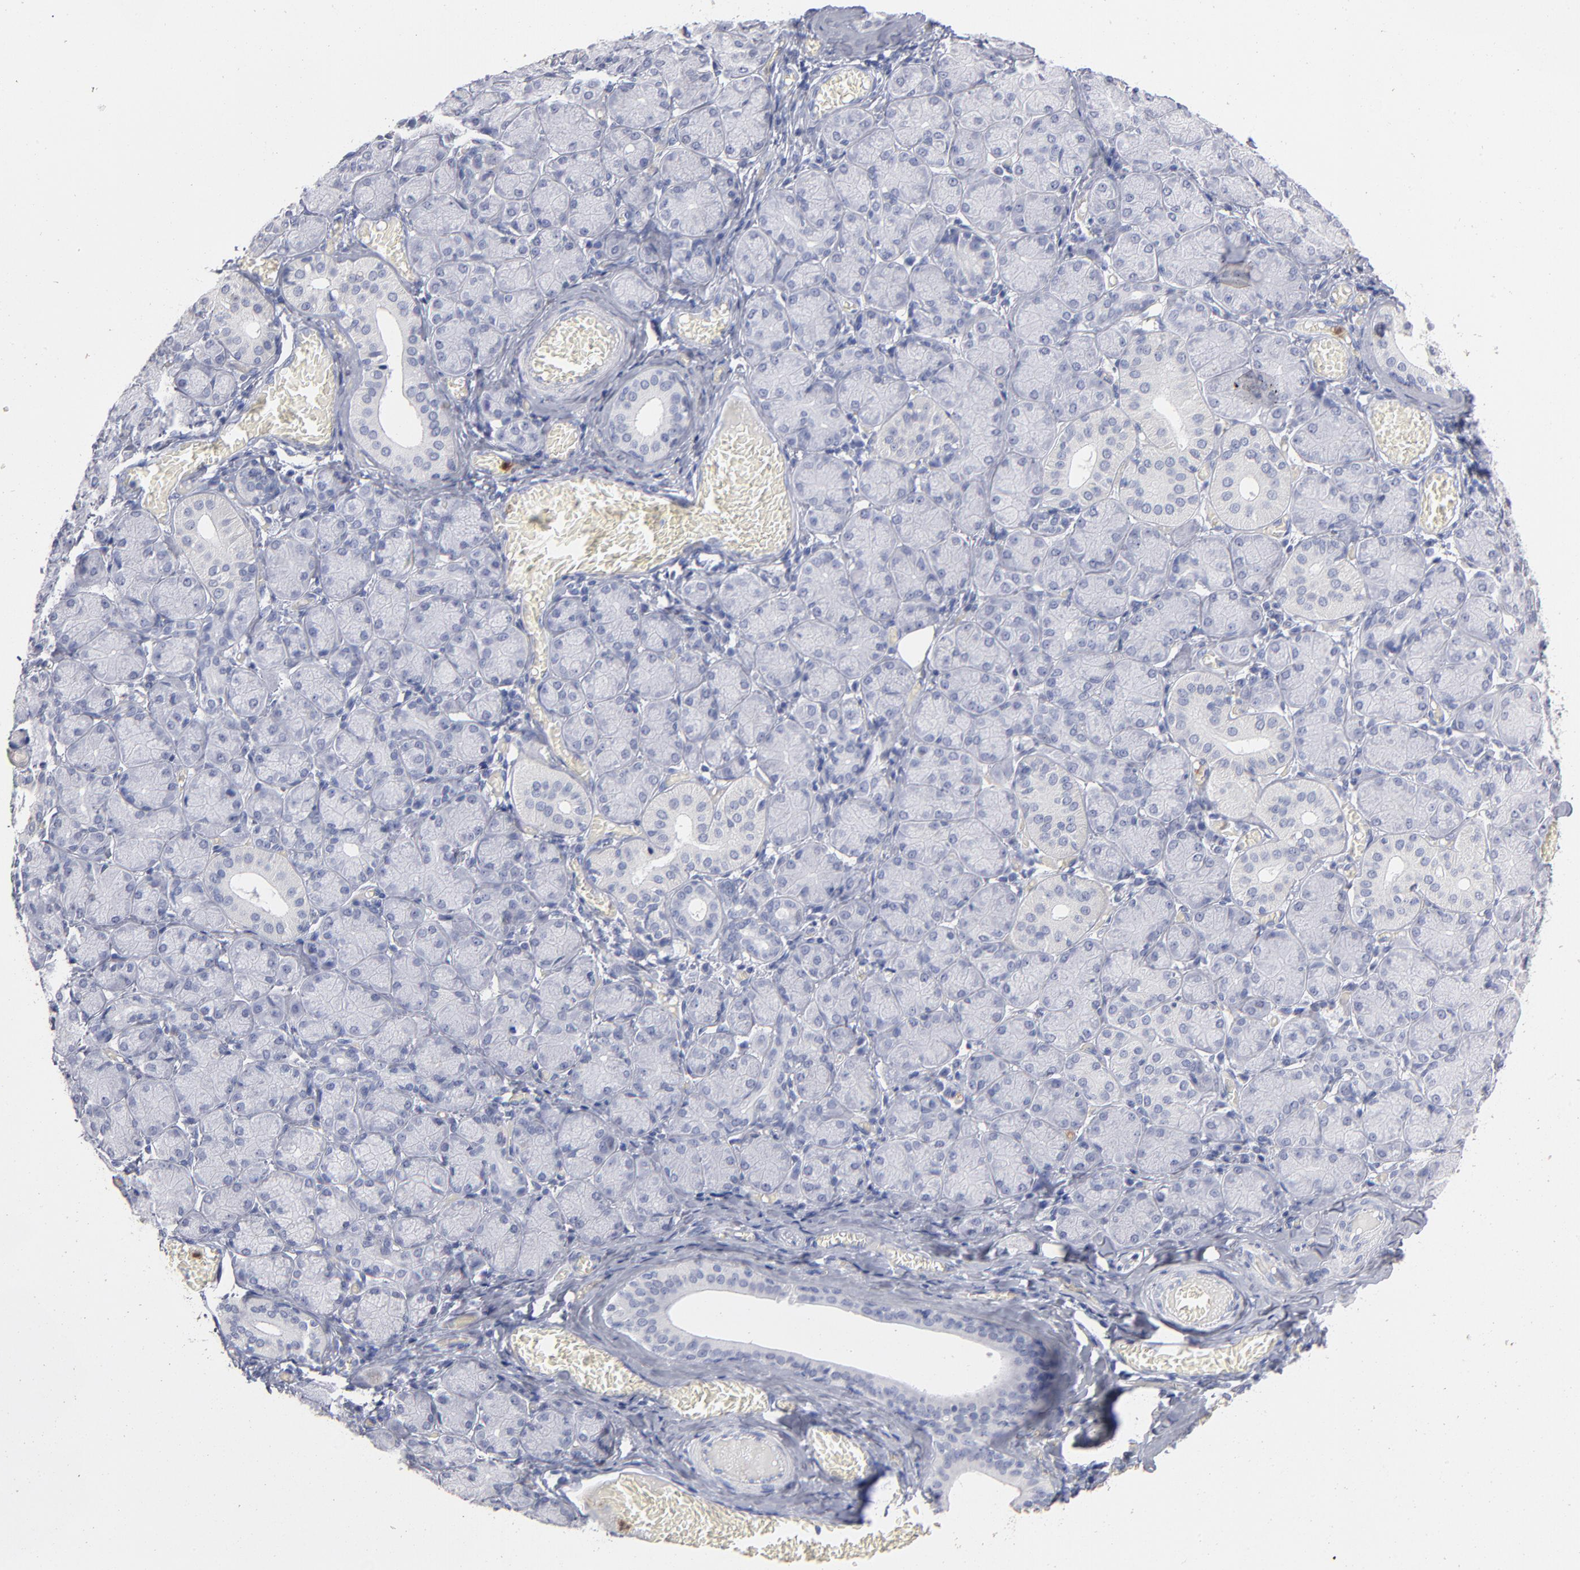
{"staining": {"intensity": "negative", "quantity": "none", "location": "none"}, "tissue": "salivary gland", "cell_type": "Glandular cells", "image_type": "normal", "snomed": [{"axis": "morphology", "description": "Normal tissue, NOS"}, {"axis": "topography", "description": "Salivary gland"}], "caption": "This is a histopathology image of IHC staining of normal salivary gland, which shows no positivity in glandular cells. (Stains: DAB immunohistochemistry (IHC) with hematoxylin counter stain, Microscopy: brightfield microscopy at high magnification).", "gene": "ARG1", "patient": {"sex": "female", "age": 24}}